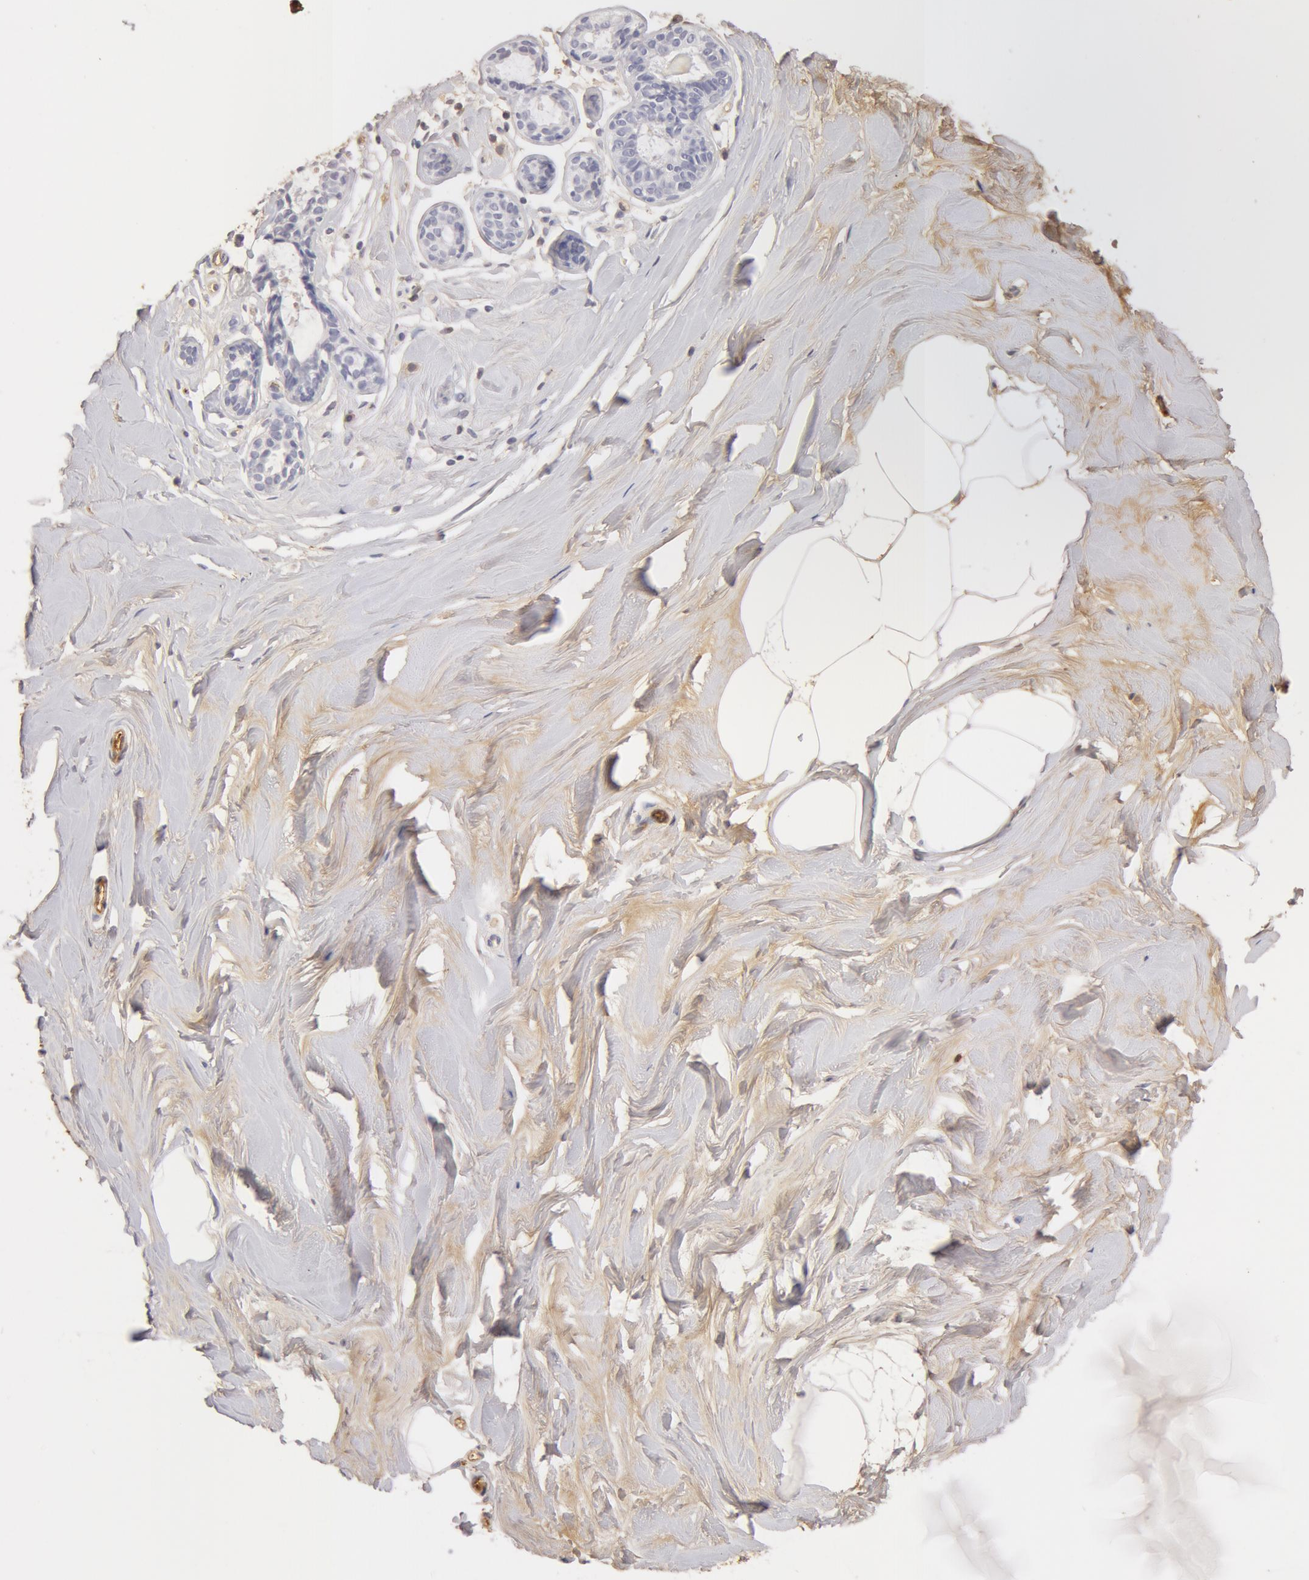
{"staining": {"intensity": "weak", "quantity": ">75%", "location": "cytoplasmic/membranous"}, "tissue": "breast", "cell_type": "Adipocytes", "image_type": "normal", "snomed": [{"axis": "morphology", "description": "Normal tissue, NOS"}, {"axis": "topography", "description": "Breast"}], "caption": "Benign breast displays weak cytoplasmic/membranous positivity in approximately >75% of adipocytes.", "gene": "TF", "patient": {"sex": "female", "age": 44}}